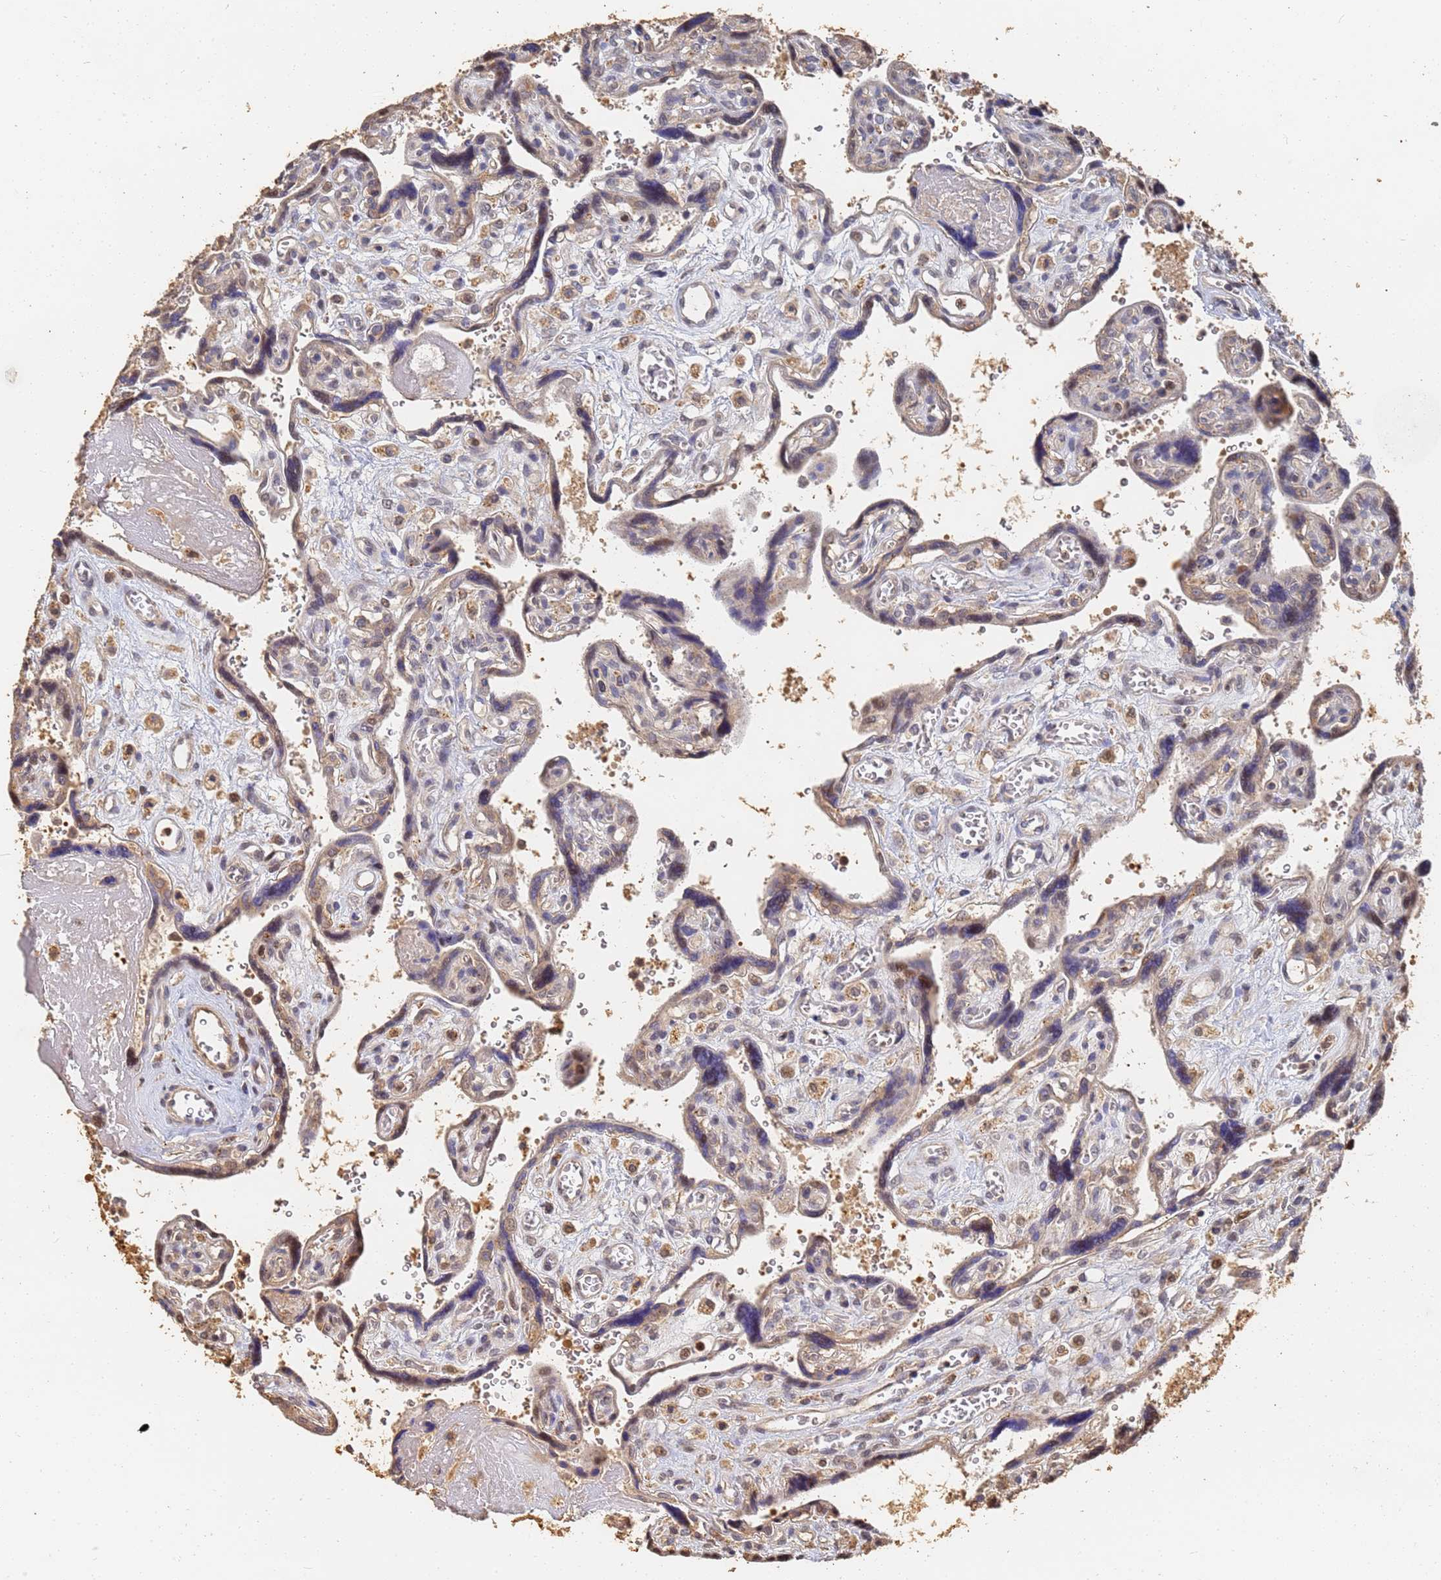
{"staining": {"intensity": "weak", "quantity": "25%-75%", "location": "nuclear"}, "tissue": "placenta", "cell_type": "Decidual cells", "image_type": "normal", "snomed": [{"axis": "morphology", "description": "Normal tissue, NOS"}, {"axis": "topography", "description": "Placenta"}], "caption": "About 25%-75% of decidual cells in unremarkable placenta reveal weak nuclear protein positivity as visualized by brown immunohistochemical staining.", "gene": "JAK2", "patient": {"sex": "female", "age": 39}}